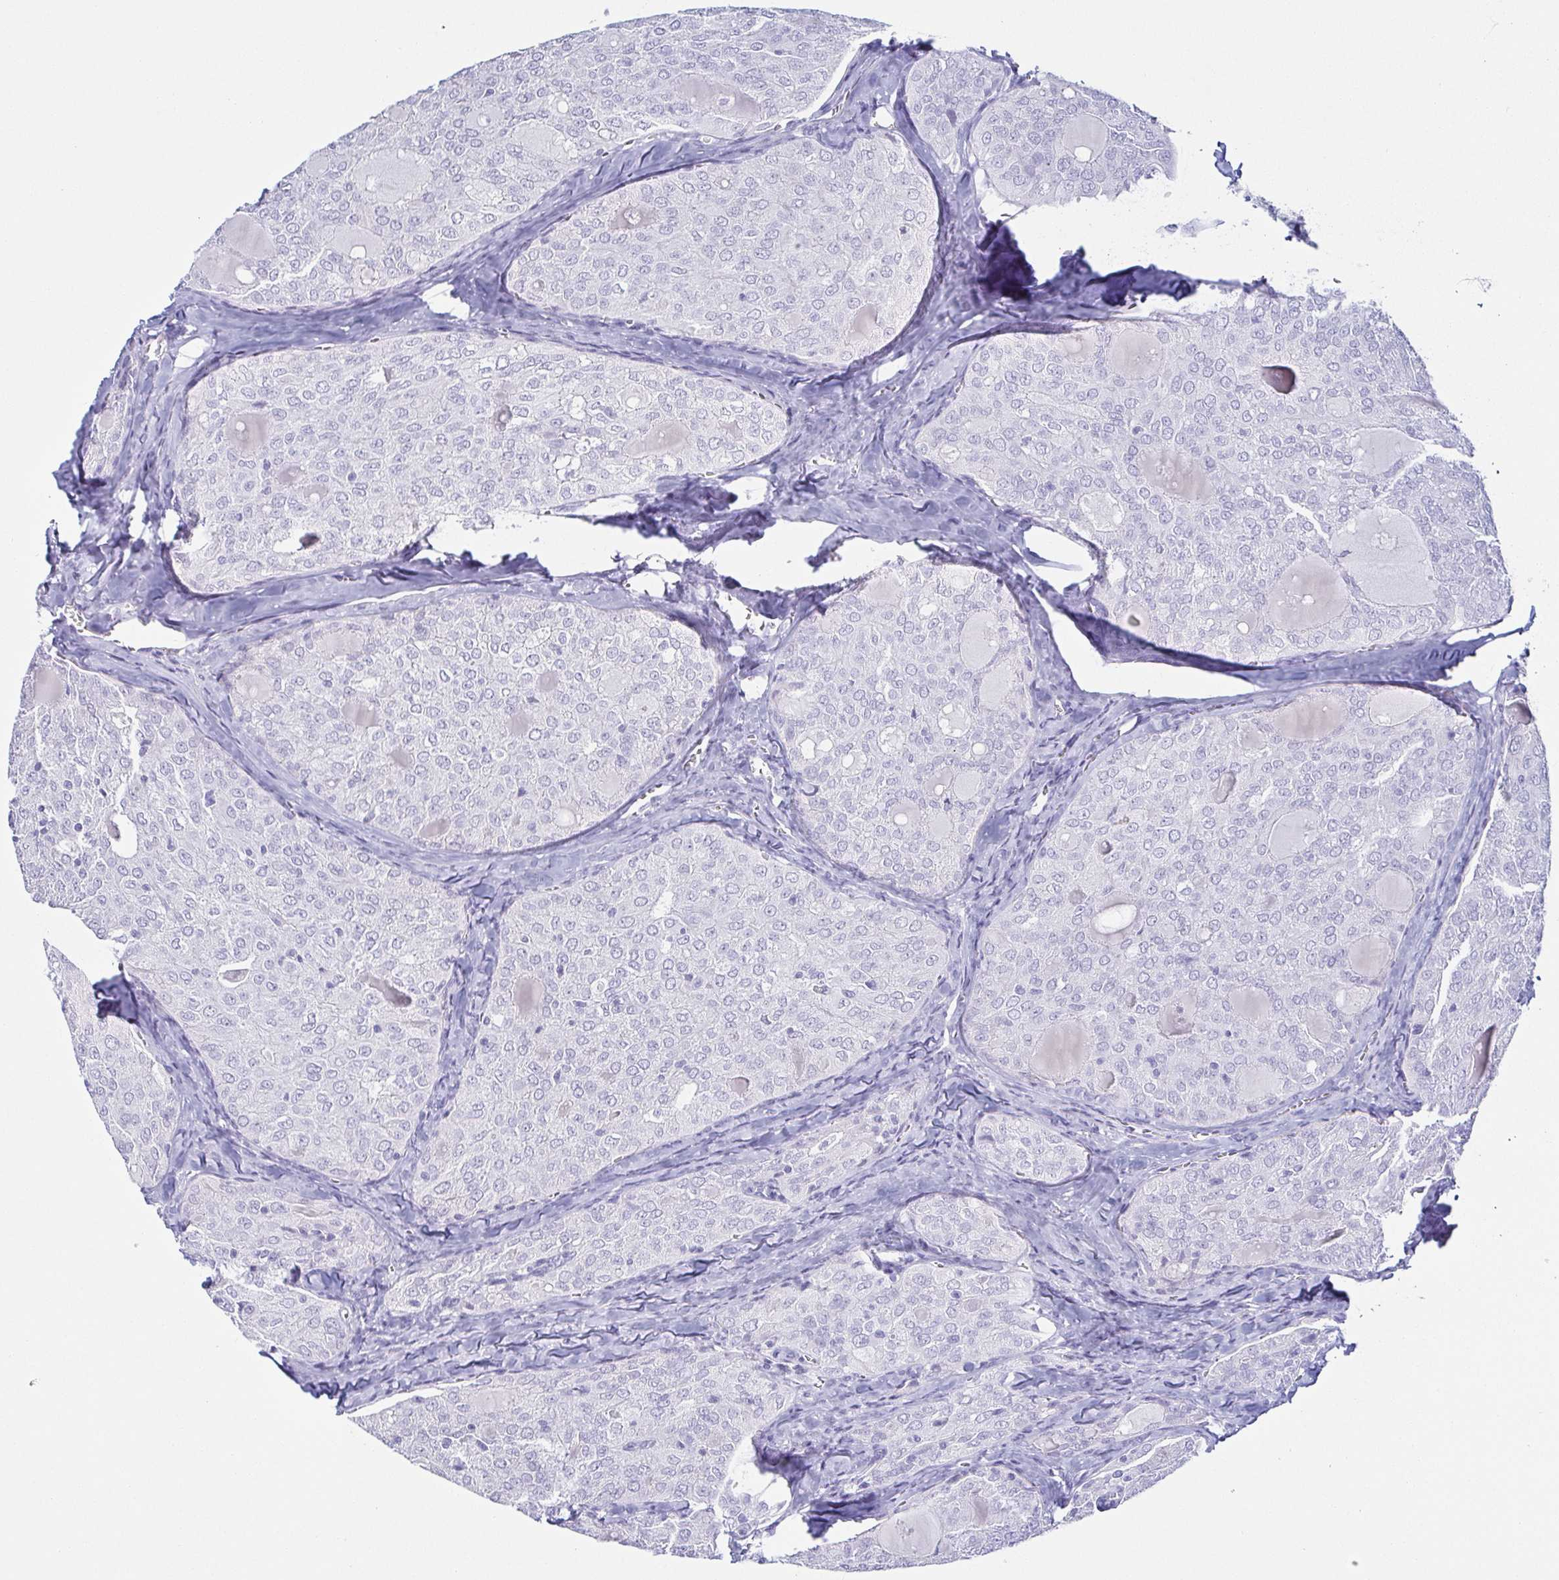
{"staining": {"intensity": "negative", "quantity": "none", "location": "none"}, "tissue": "thyroid cancer", "cell_type": "Tumor cells", "image_type": "cancer", "snomed": [{"axis": "morphology", "description": "Follicular adenoma carcinoma, NOS"}, {"axis": "topography", "description": "Thyroid gland"}], "caption": "Tumor cells show no significant protein expression in thyroid cancer.", "gene": "ZG16B", "patient": {"sex": "male", "age": 75}}